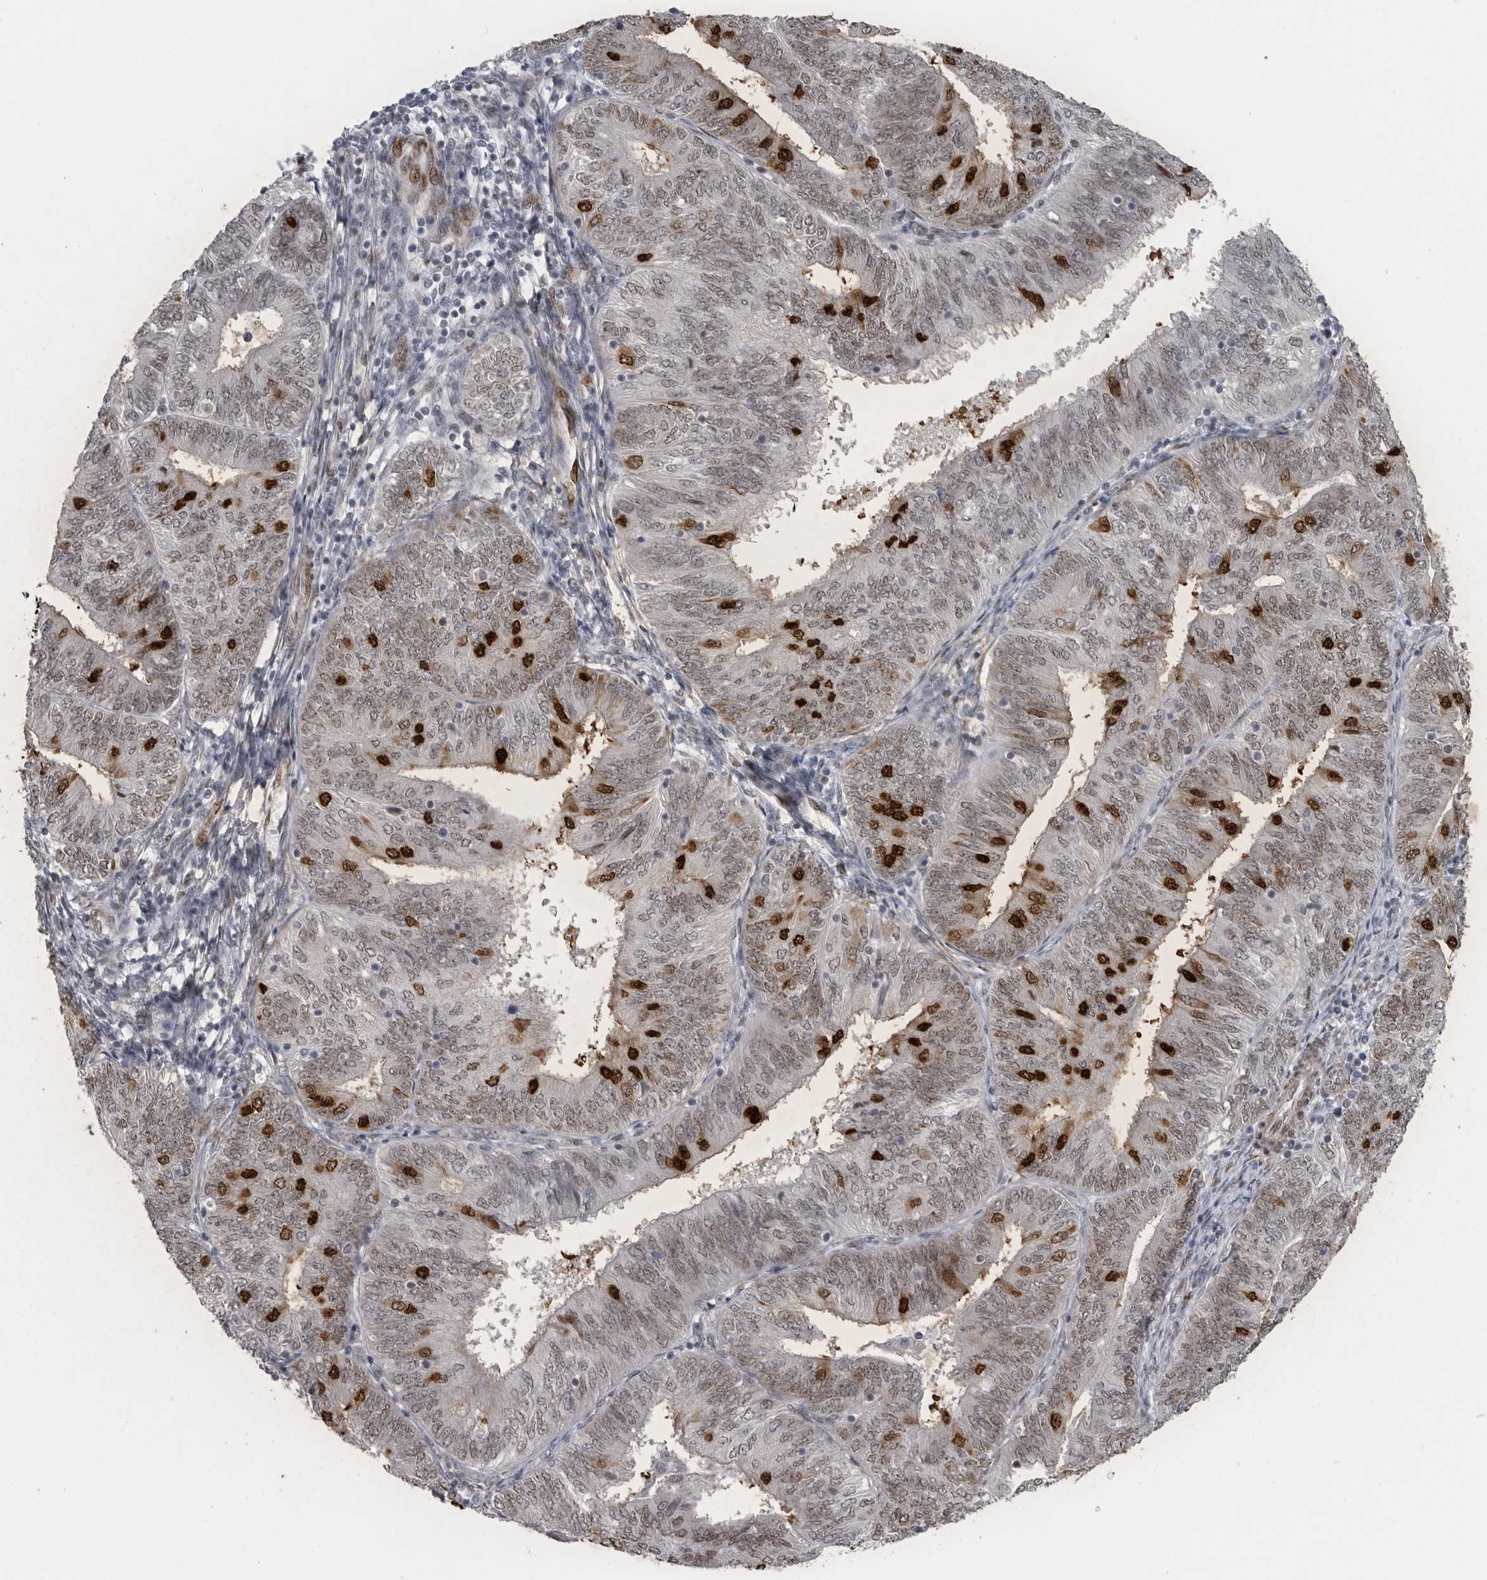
{"staining": {"intensity": "strong", "quantity": "<25%", "location": "nuclear"}, "tissue": "endometrial cancer", "cell_type": "Tumor cells", "image_type": "cancer", "snomed": [{"axis": "morphology", "description": "Adenocarcinoma, NOS"}, {"axis": "topography", "description": "Endometrium"}], "caption": "Protein expression analysis of human endometrial adenocarcinoma reveals strong nuclear positivity in approximately <25% of tumor cells. Nuclei are stained in blue.", "gene": "HMGN3", "patient": {"sex": "female", "age": 58}}